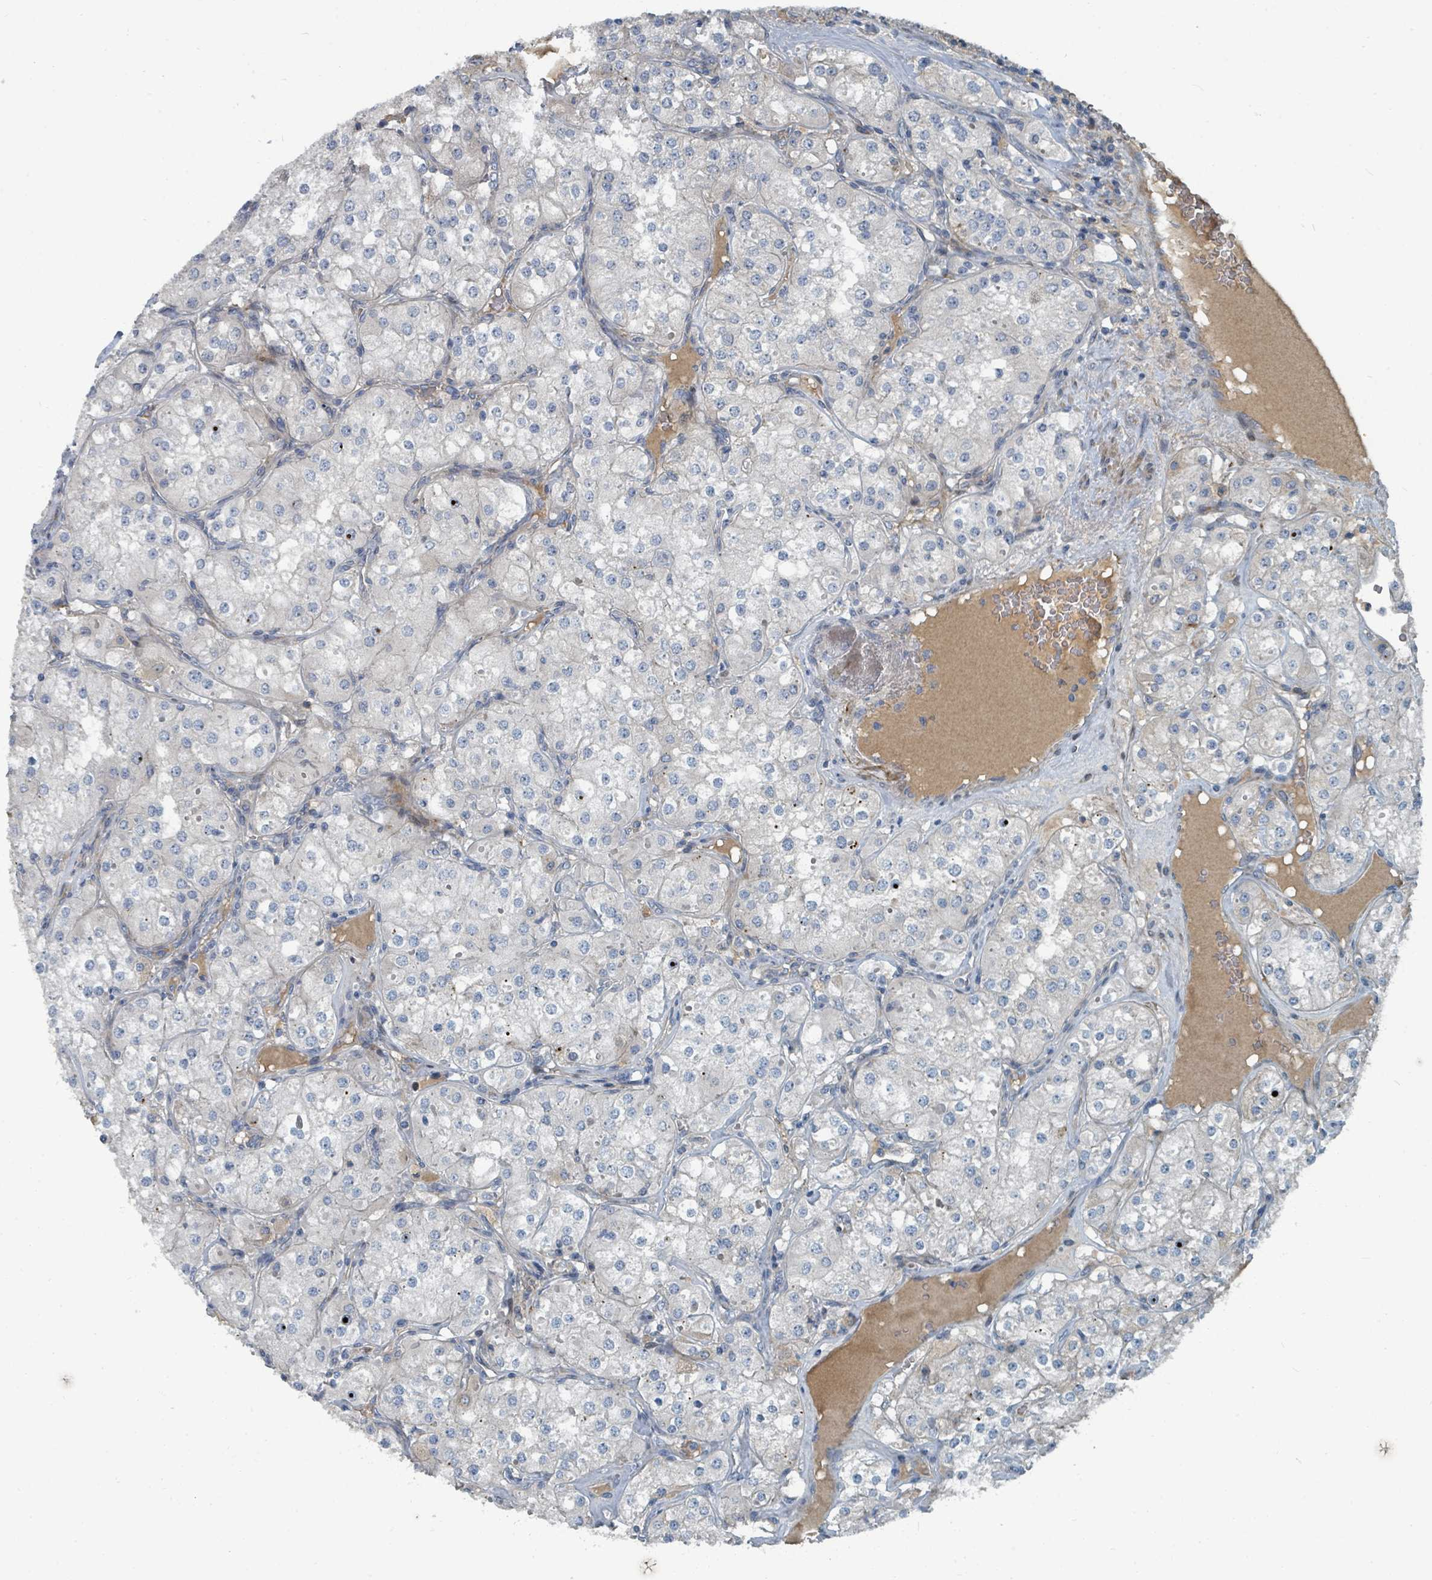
{"staining": {"intensity": "negative", "quantity": "none", "location": "none"}, "tissue": "renal cancer", "cell_type": "Tumor cells", "image_type": "cancer", "snomed": [{"axis": "morphology", "description": "Adenocarcinoma, NOS"}, {"axis": "topography", "description": "Kidney"}], "caption": "High power microscopy photomicrograph of an IHC micrograph of renal cancer, revealing no significant positivity in tumor cells.", "gene": "SLC44A5", "patient": {"sex": "male", "age": 77}}